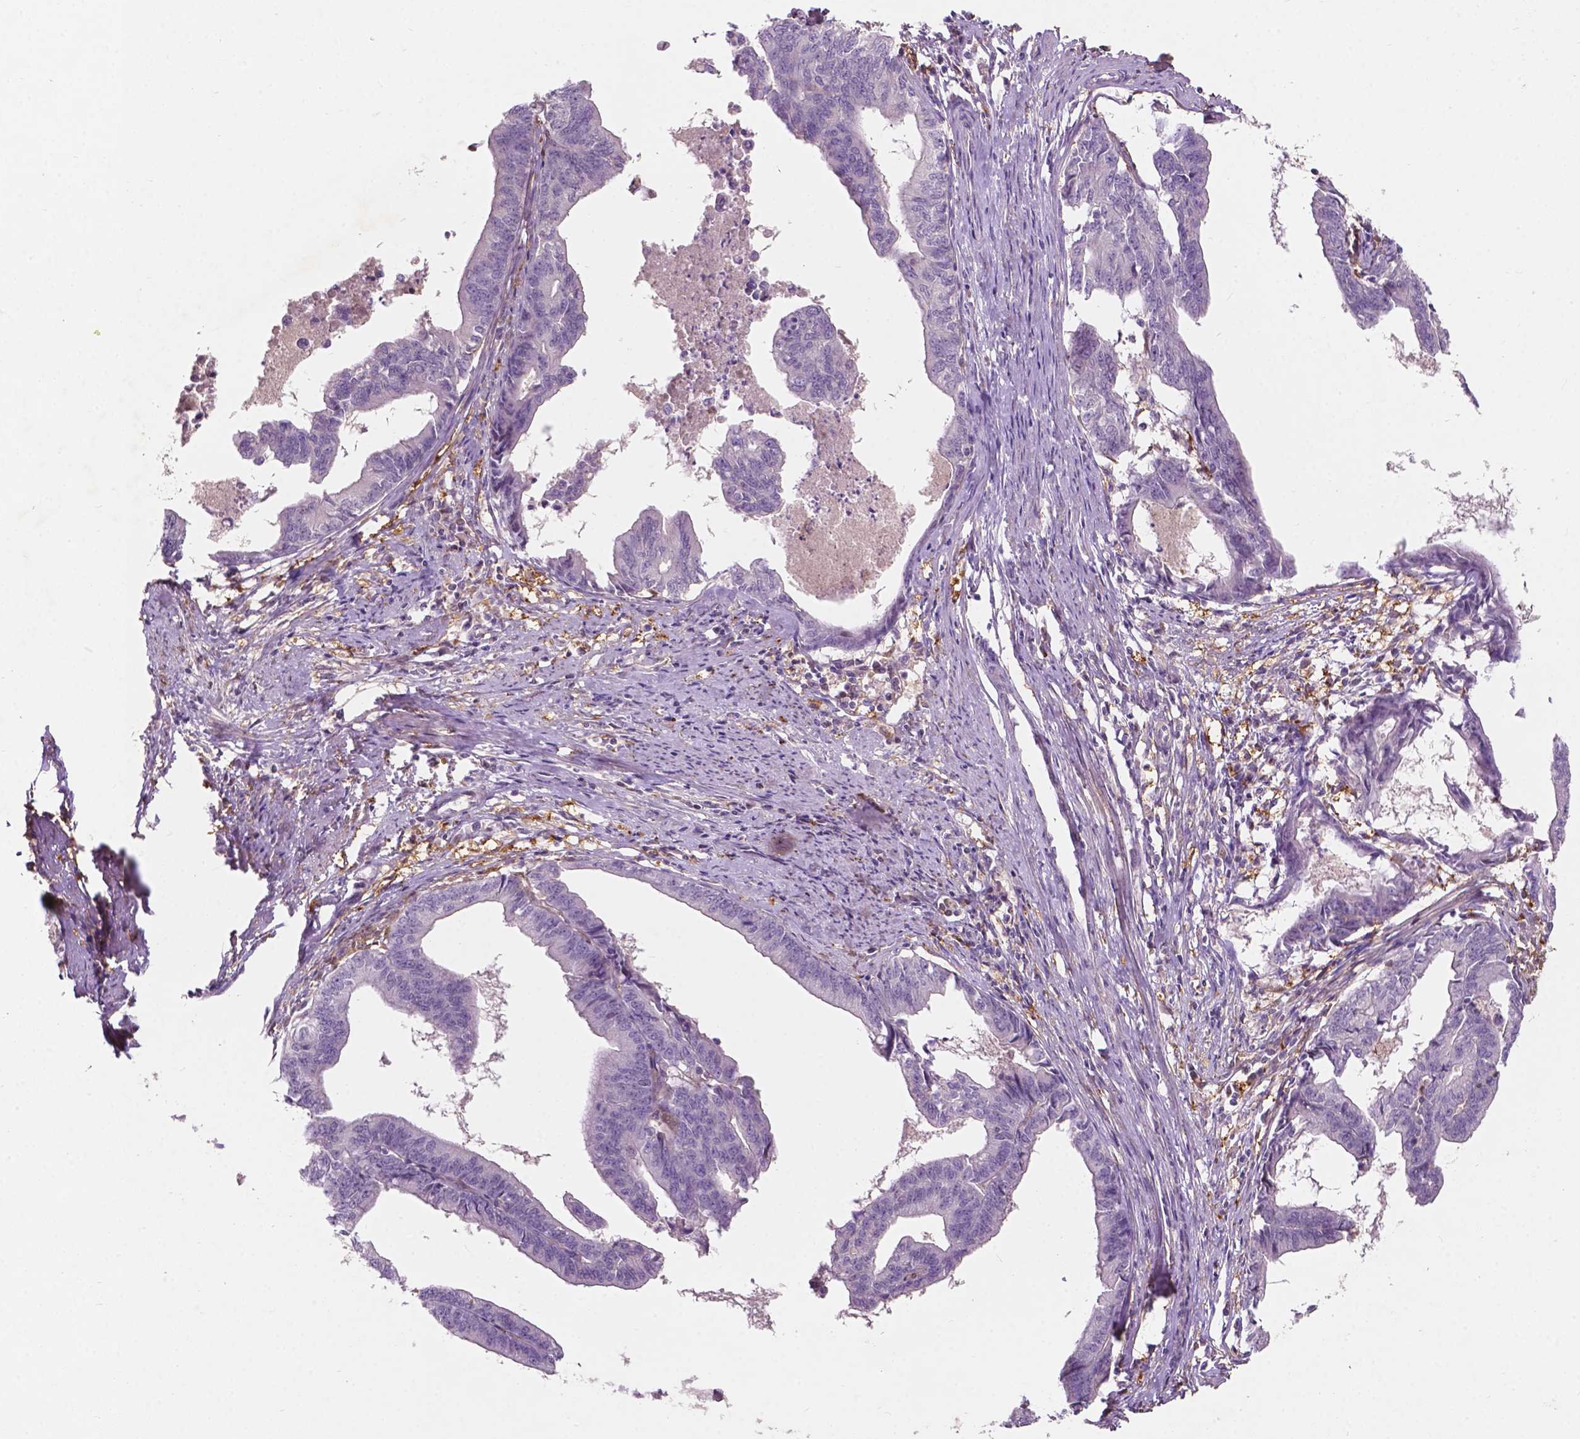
{"staining": {"intensity": "negative", "quantity": "none", "location": "none"}, "tissue": "endometrial cancer", "cell_type": "Tumor cells", "image_type": "cancer", "snomed": [{"axis": "morphology", "description": "Adenocarcinoma, NOS"}, {"axis": "topography", "description": "Endometrium"}], "caption": "The image exhibits no staining of tumor cells in endometrial cancer (adenocarcinoma).", "gene": "GPR37", "patient": {"sex": "female", "age": 65}}